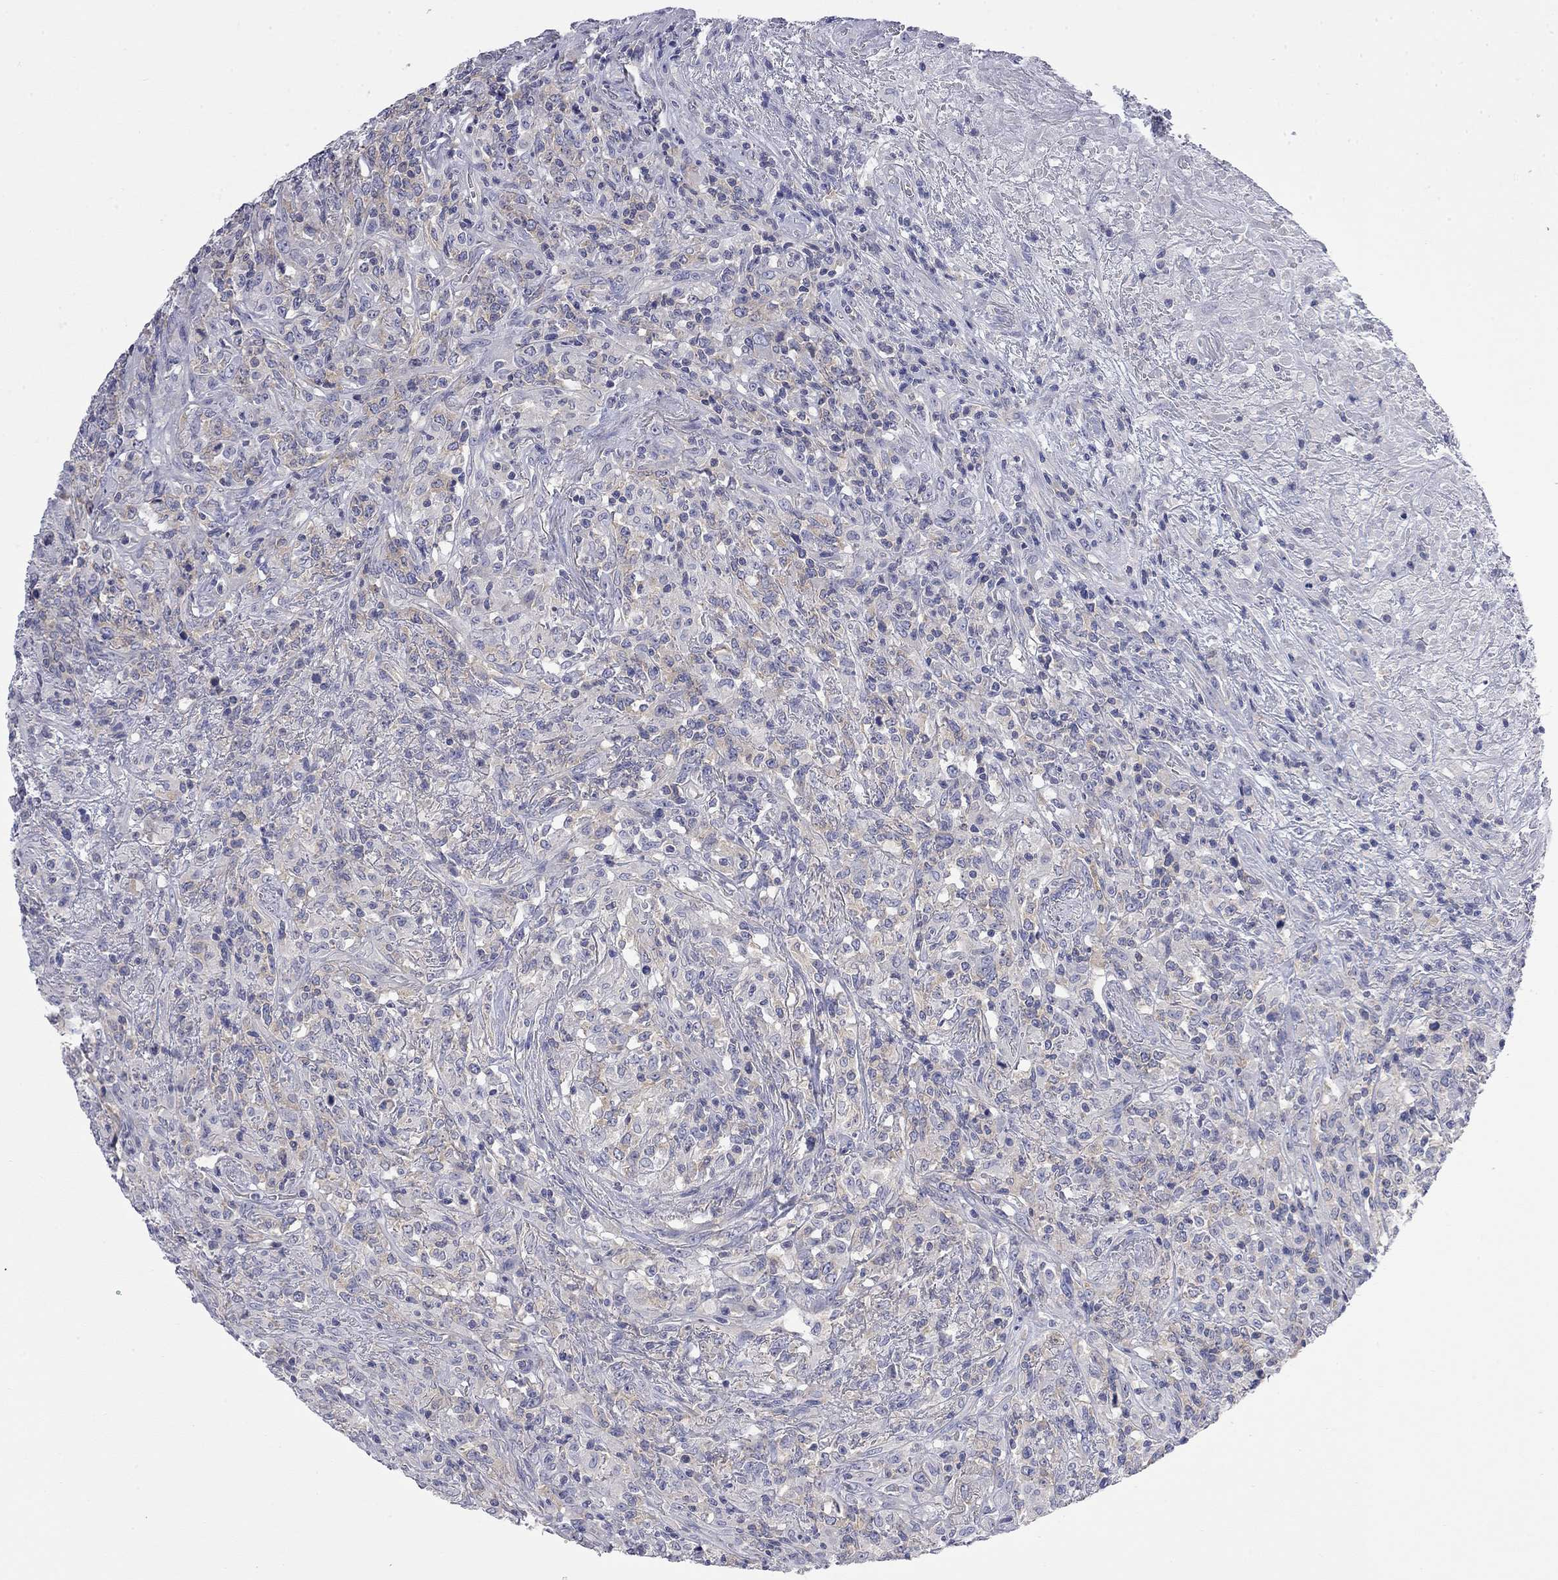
{"staining": {"intensity": "negative", "quantity": "none", "location": "none"}, "tissue": "lymphoma", "cell_type": "Tumor cells", "image_type": "cancer", "snomed": [{"axis": "morphology", "description": "Malignant lymphoma, non-Hodgkin's type, High grade"}, {"axis": "topography", "description": "Lung"}], "caption": "DAB (3,3'-diaminobenzidine) immunohistochemical staining of lymphoma exhibits no significant staining in tumor cells. Nuclei are stained in blue.", "gene": "ABCB4", "patient": {"sex": "male", "age": 79}}